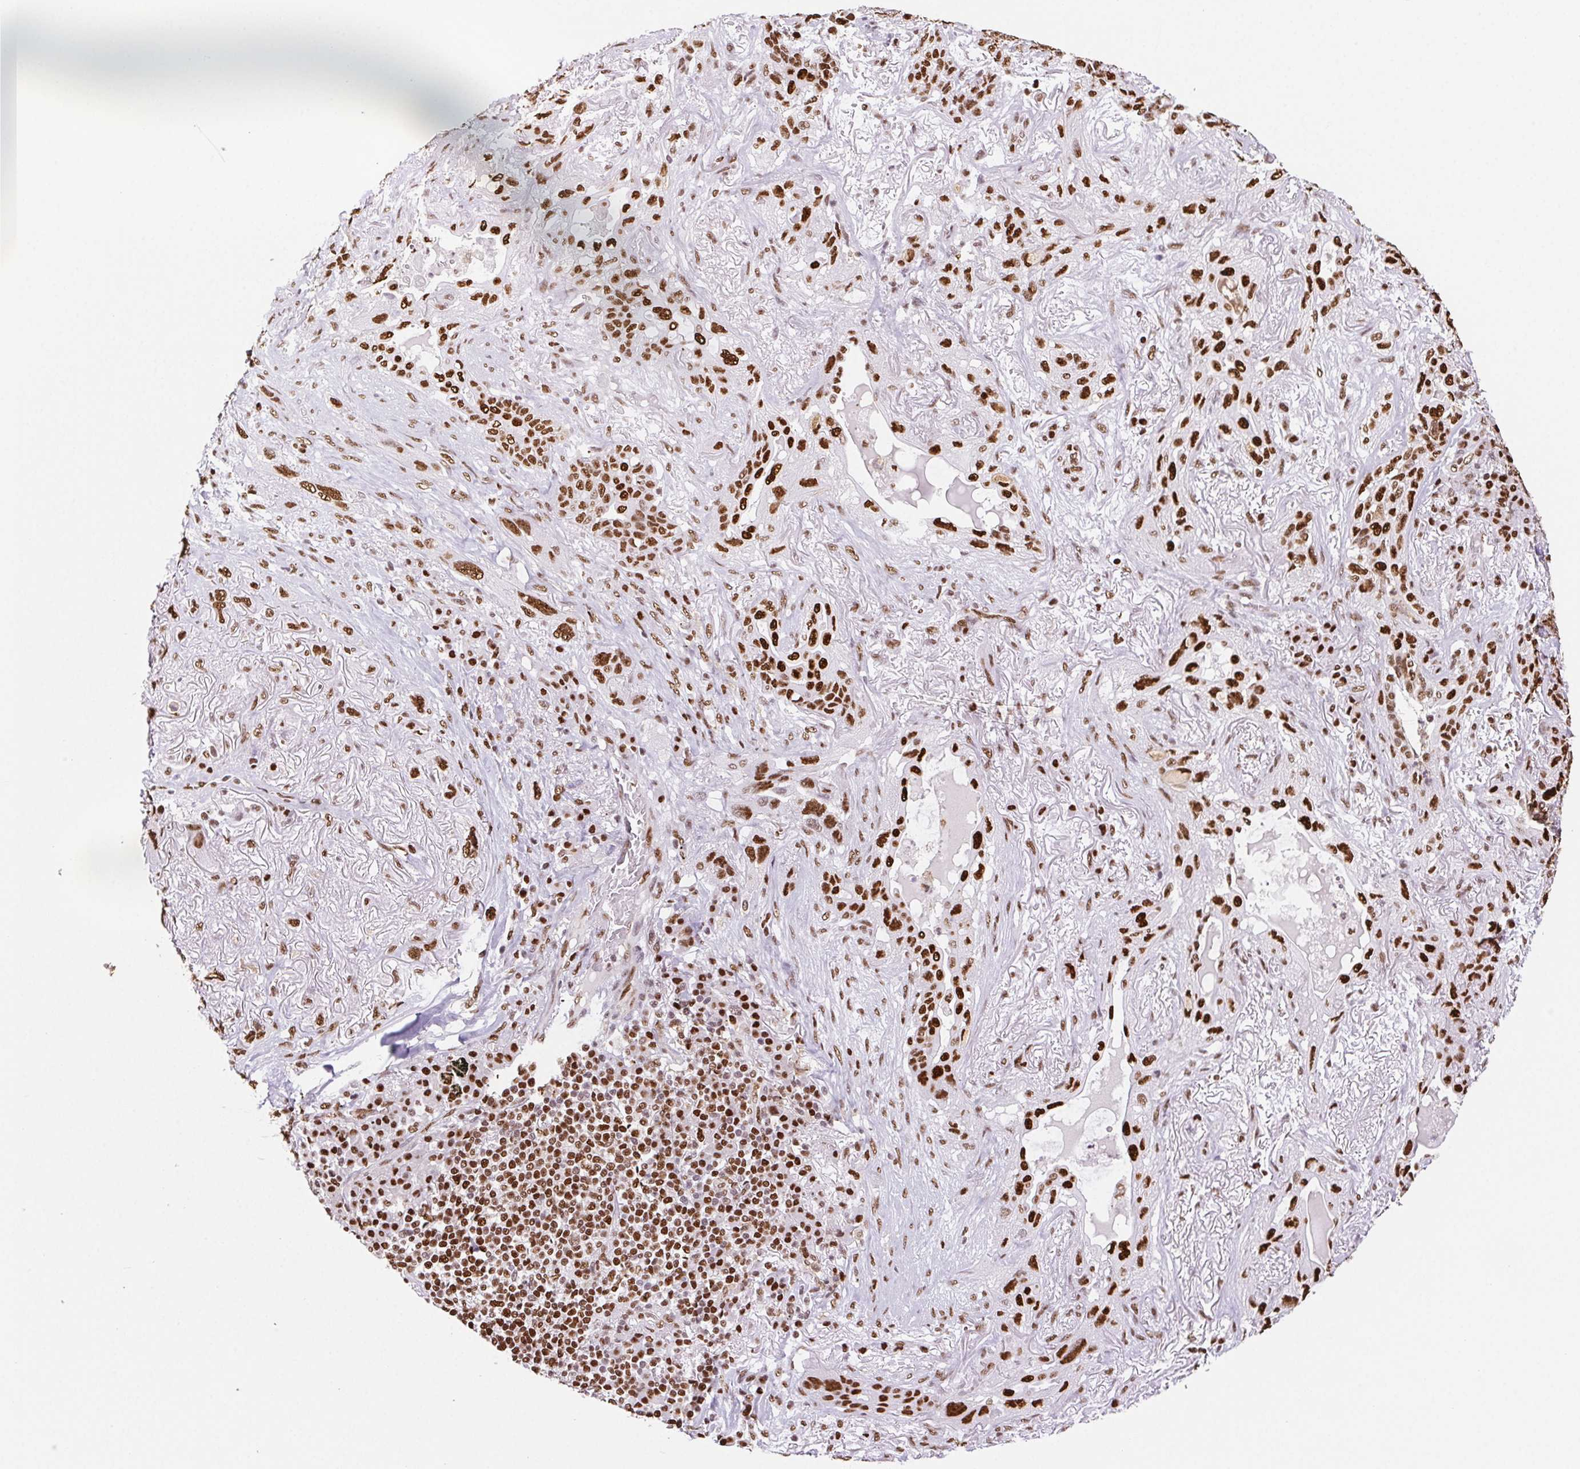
{"staining": {"intensity": "moderate", "quantity": ">75%", "location": "nuclear"}, "tissue": "lung cancer", "cell_type": "Tumor cells", "image_type": "cancer", "snomed": [{"axis": "morphology", "description": "Squamous cell carcinoma, NOS"}, {"axis": "topography", "description": "Lung"}], "caption": "DAB immunohistochemical staining of lung cancer (squamous cell carcinoma) demonstrates moderate nuclear protein positivity in approximately >75% of tumor cells.", "gene": "SET", "patient": {"sex": "female", "age": 70}}